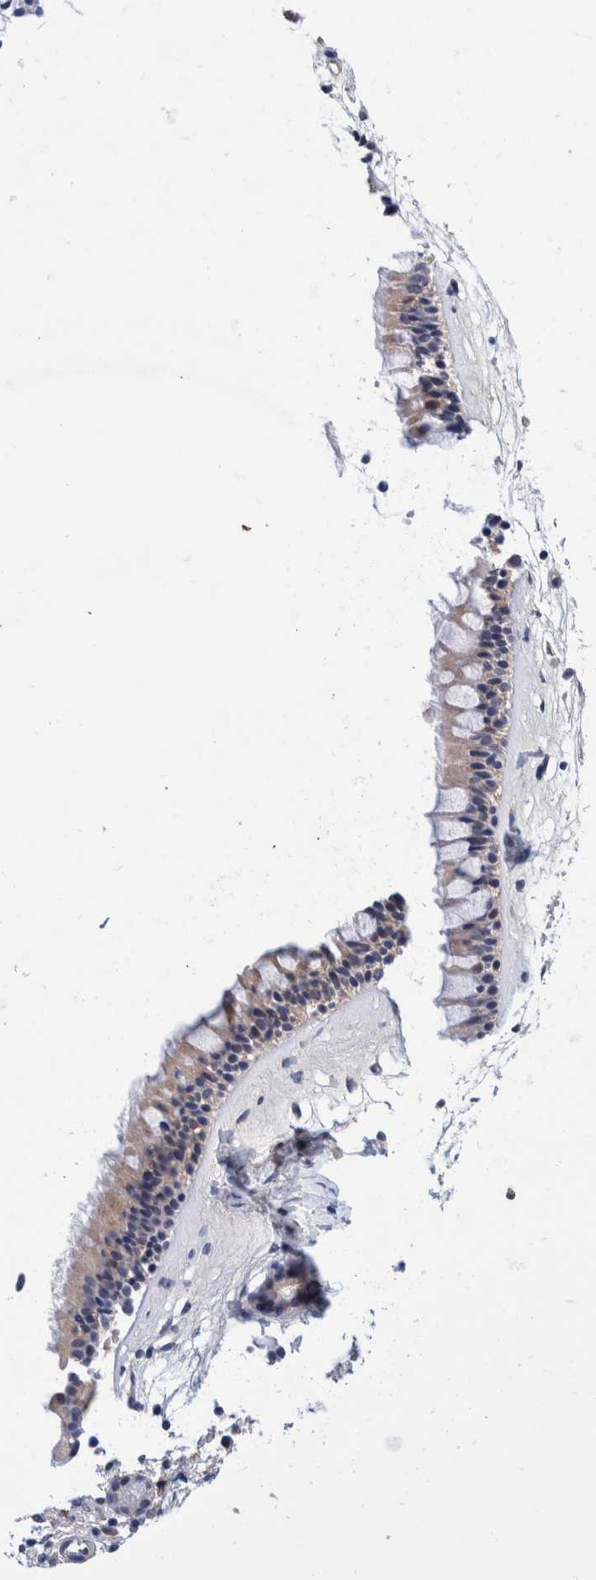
{"staining": {"intensity": "weak", "quantity": "<25%", "location": "cytoplasmic/membranous"}, "tissue": "nasopharynx", "cell_type": "Respiratory epithelial cells", "image_type": "normal", "snomed": [{"axis": "morphology", "description": "Normal tissue, NOS"}, {"axis": "topography", "description": "Nasopharynx"}], "caption": "This is a image of immunohistochemistry staining of benign nasopharynx, which shows no expression in respiratory epithelial cells.", "gene": "PFAS", "patient": {"sex": "female", "age": 42}}